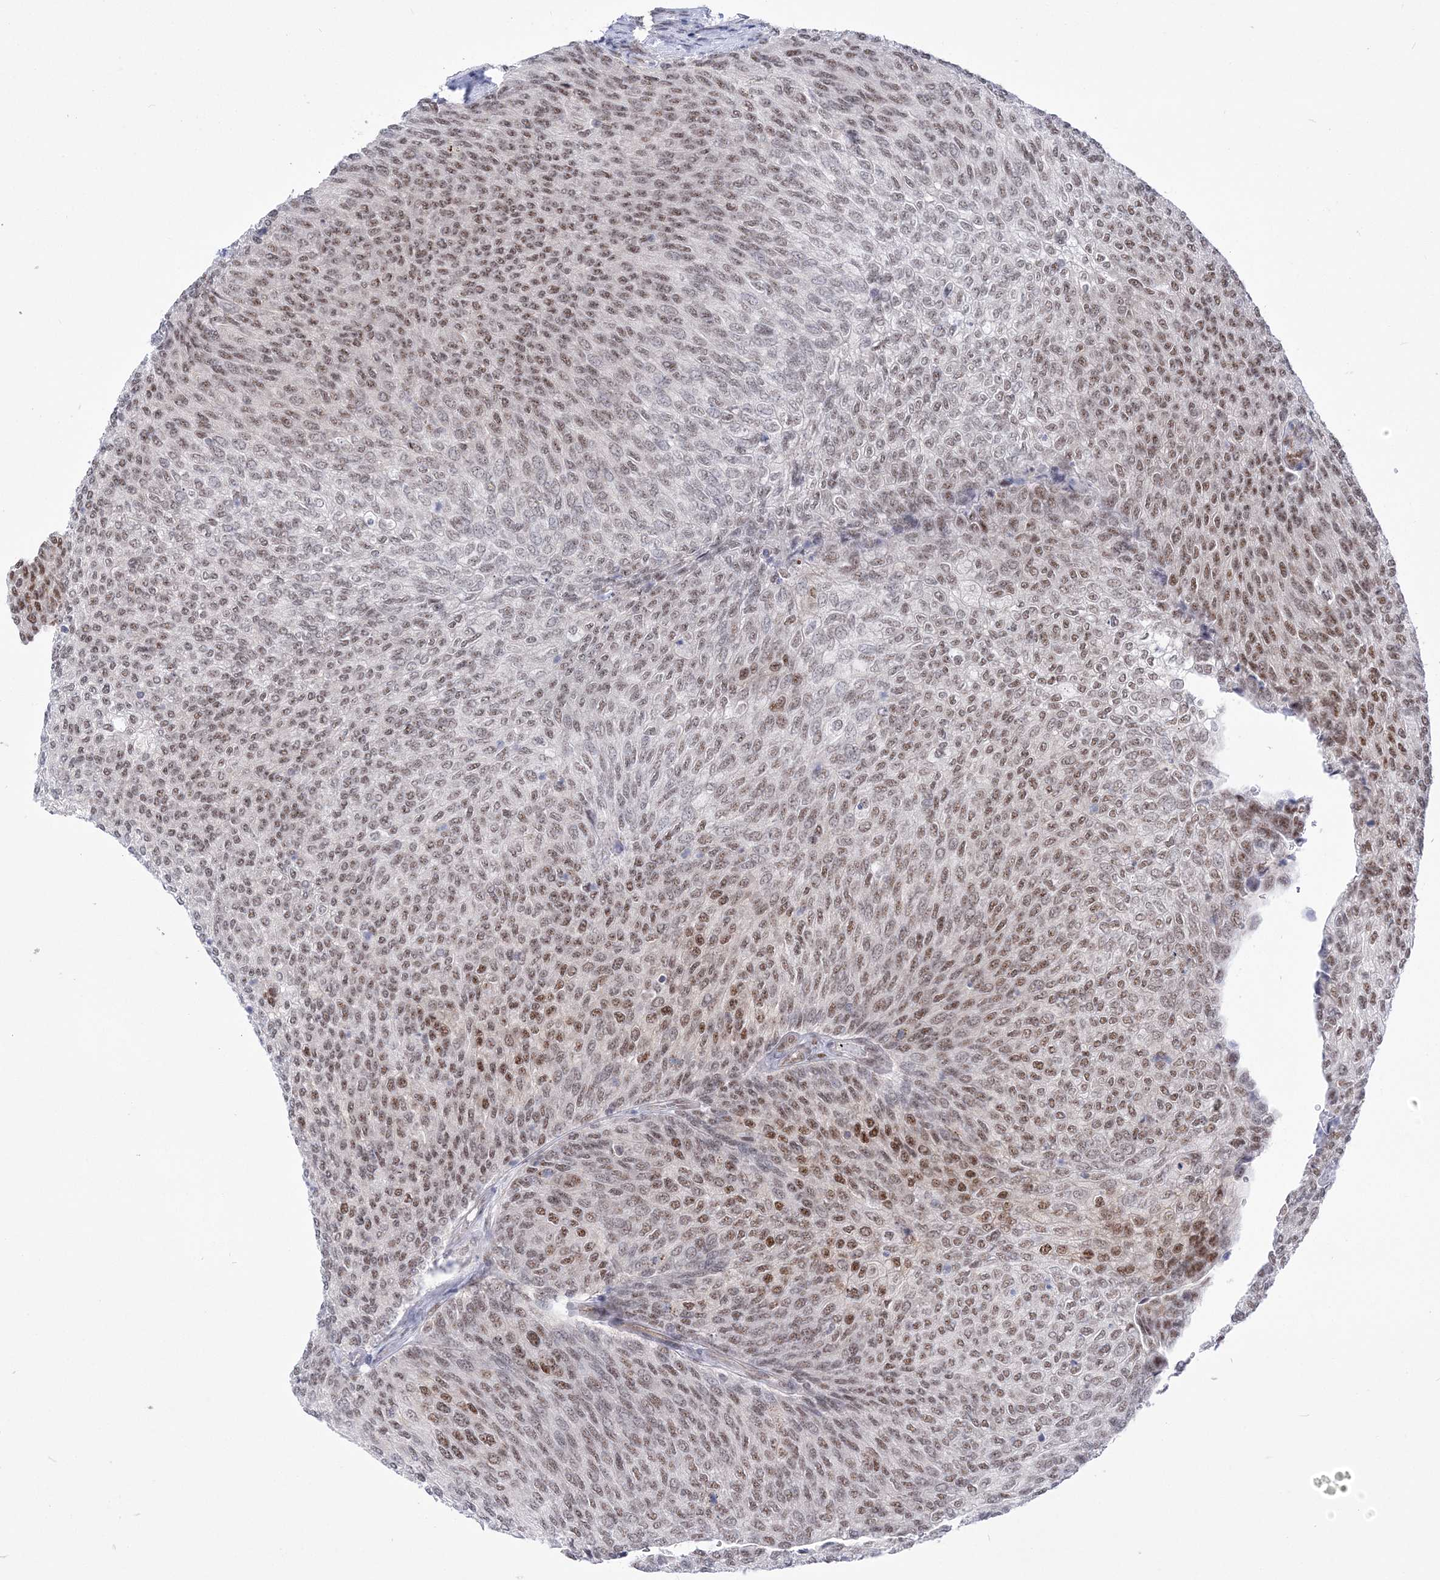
{"staining": {"intensity": "moderate", "quantity": ">75%", "location": "nuclear"}, "tissue": "urothelial cancer", "cell_type": "Tumor cells", "image_type": "cancer", "snomed": [{"axis": "morphology", "description": "Urothelial carcinoma, Low grade"}, {"axis": "topography", "description": "Urinary bladder"}], "caption": "Urothelial carcinoma (low-grade) stained for a protein reveals moderate nuclear positivity in tumor cells. The protein is shown in brown color, while the nuclei are stained blue.", "gene": "NSUN2", "patient": {"sex": "female", "age": 79}}